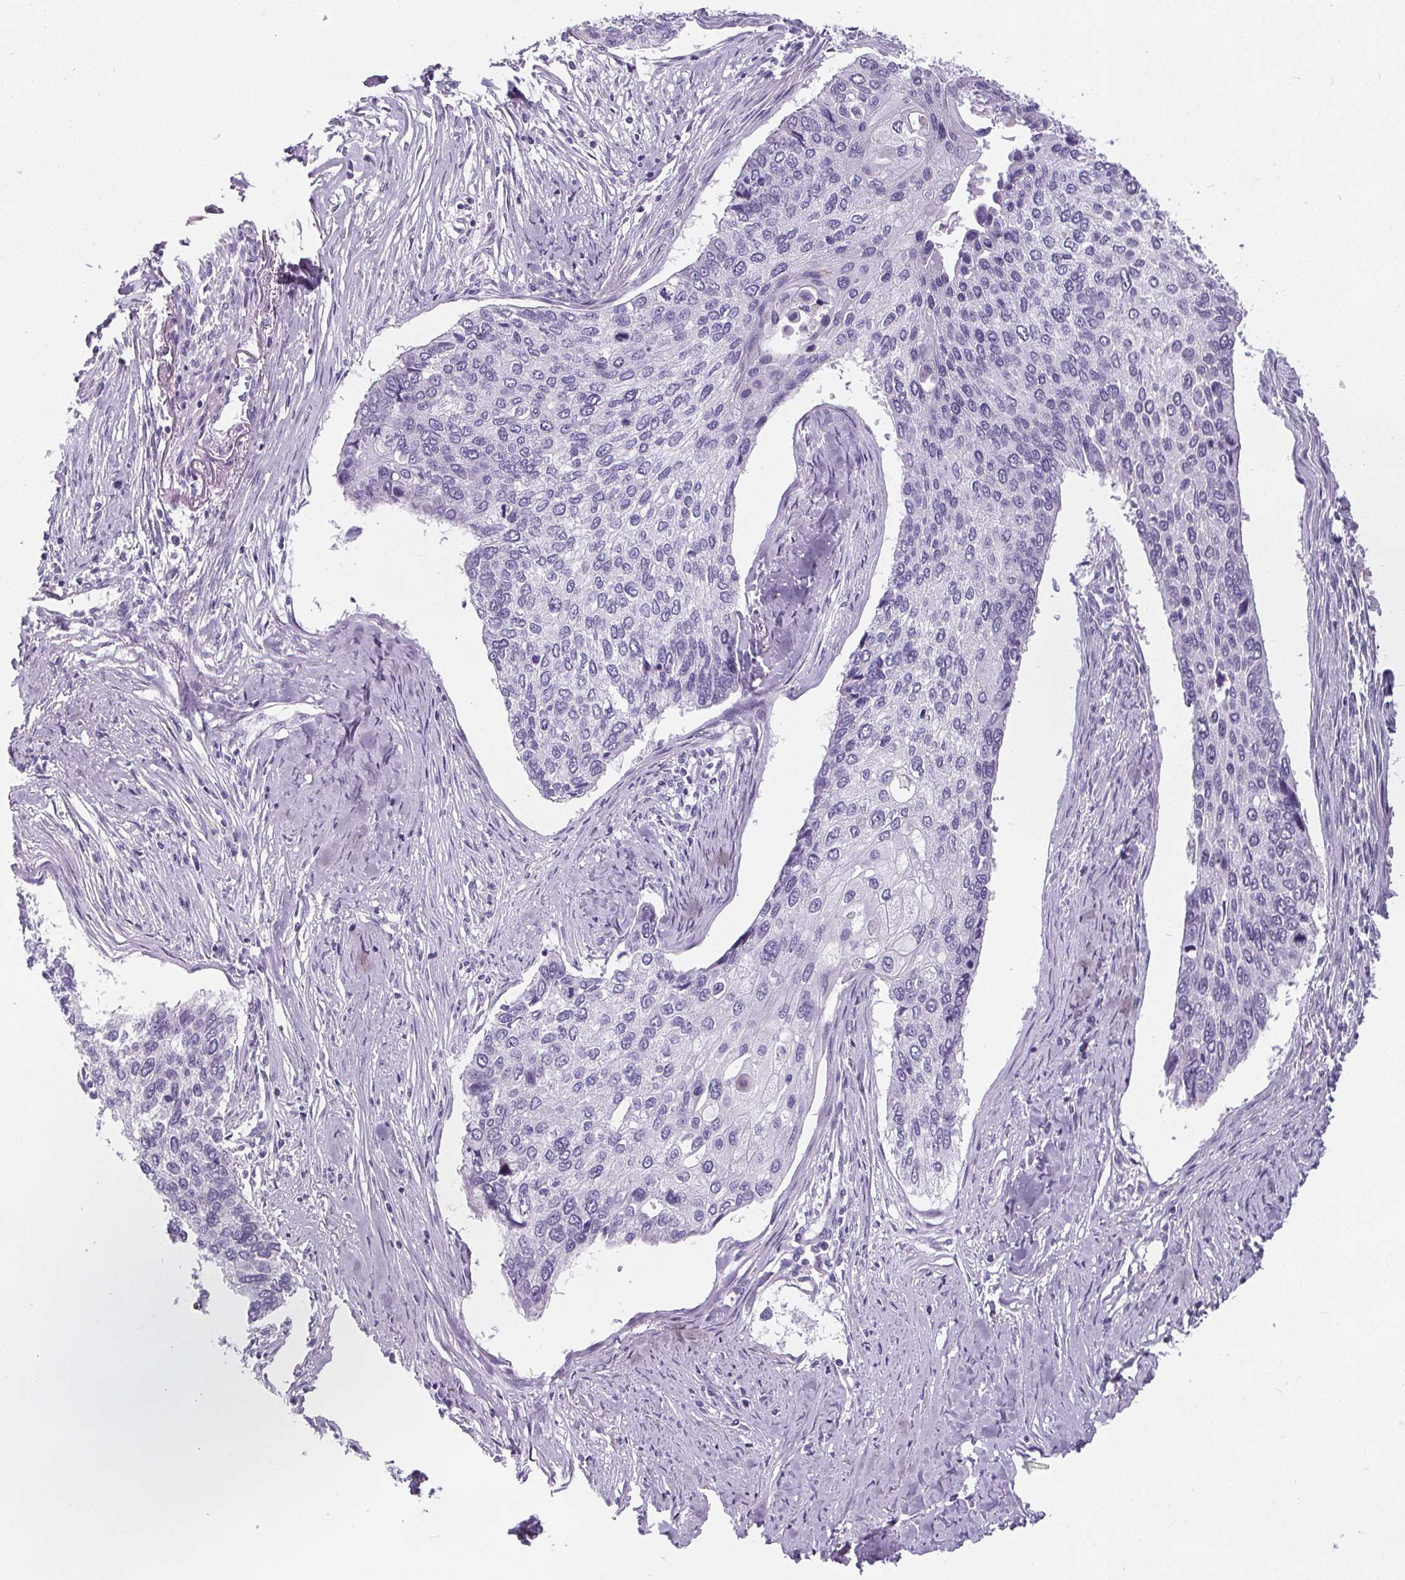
{"staining": {"intensity": "negative", "quantity": "none", "location": "none"}, "tissue": "lung cancer", "cell_type": "Tumor cells", "image_type": "cancer", "snomed": [{"axis": "morphology", "description": "Squamous cell carcinoma, NOS"}, {"axis": "morphology", "description": "Squamous cell carcinoma, metastatic, NOS"}, {"axis": "topography", "description": "Lung"}], "caption": "High magnification brightfield microscopy of squamous cell carcinoma (lung) stained with DAB (3,3'-diaminobenzidine) (brown) and counterstained with hematoxylin (blue): tumor cells show no significant positivity.", "gene": "ADRB1", "patient": {"sex": "male", "age": 63}}